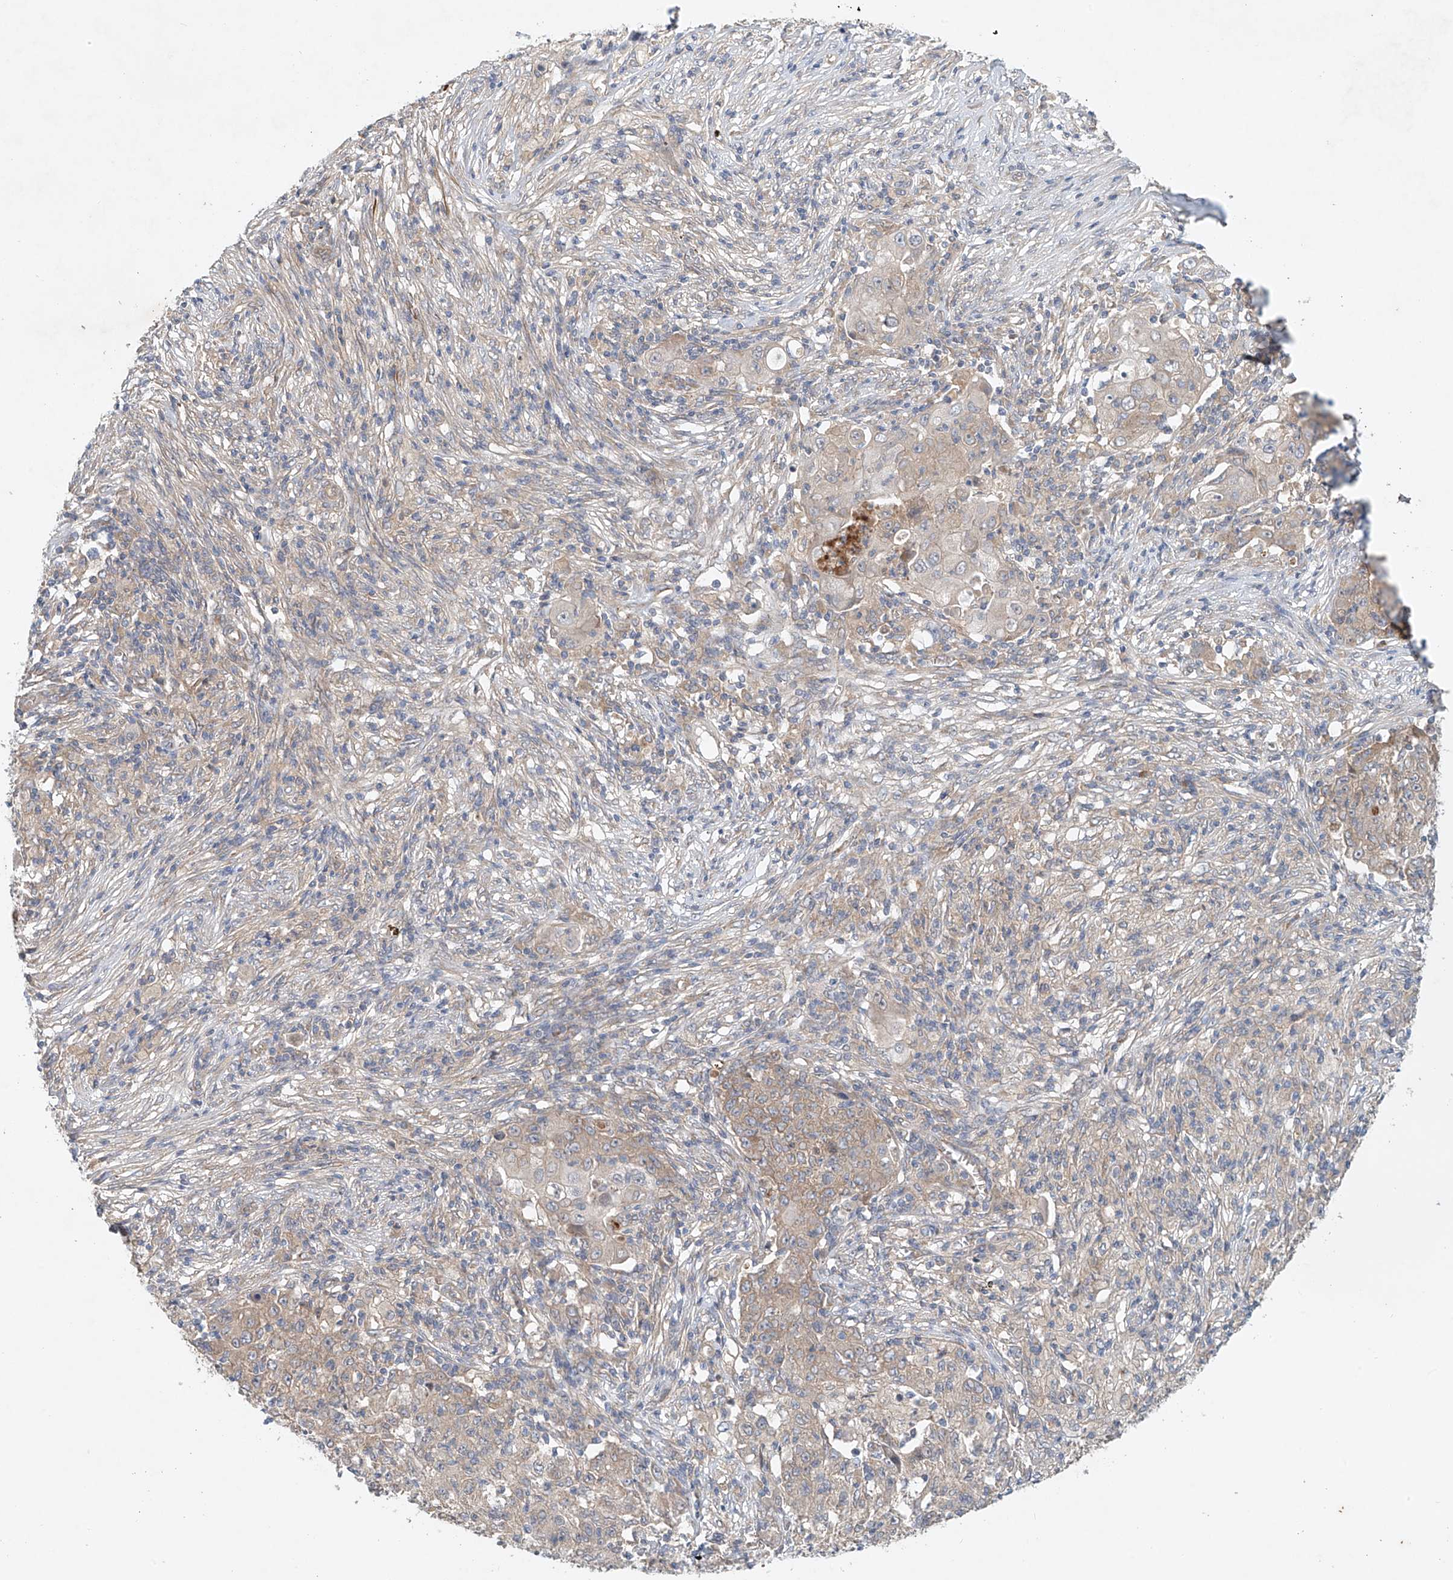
{"staining": {"intensity": "weak", "quantity": "25%-75%", "location": "cytoplasmic/membranous"}, "tissue": "ovarian cancer", "cell_type": "Tumor cells", "image_type": "cancer", "snomed": [{"axis": "morphology", "description": "Carcinoma, endometroid"}, {"axis": "topography", "description": "Ovary"}], "caption": "A brown stain highlights weak cytoplasmic/membranous positivity of a protein in ovarian cancer (endometroid carcinoma) tumor cells.", "gene": "LYRM9", "patient": {"sex": "female", "age": 42}}